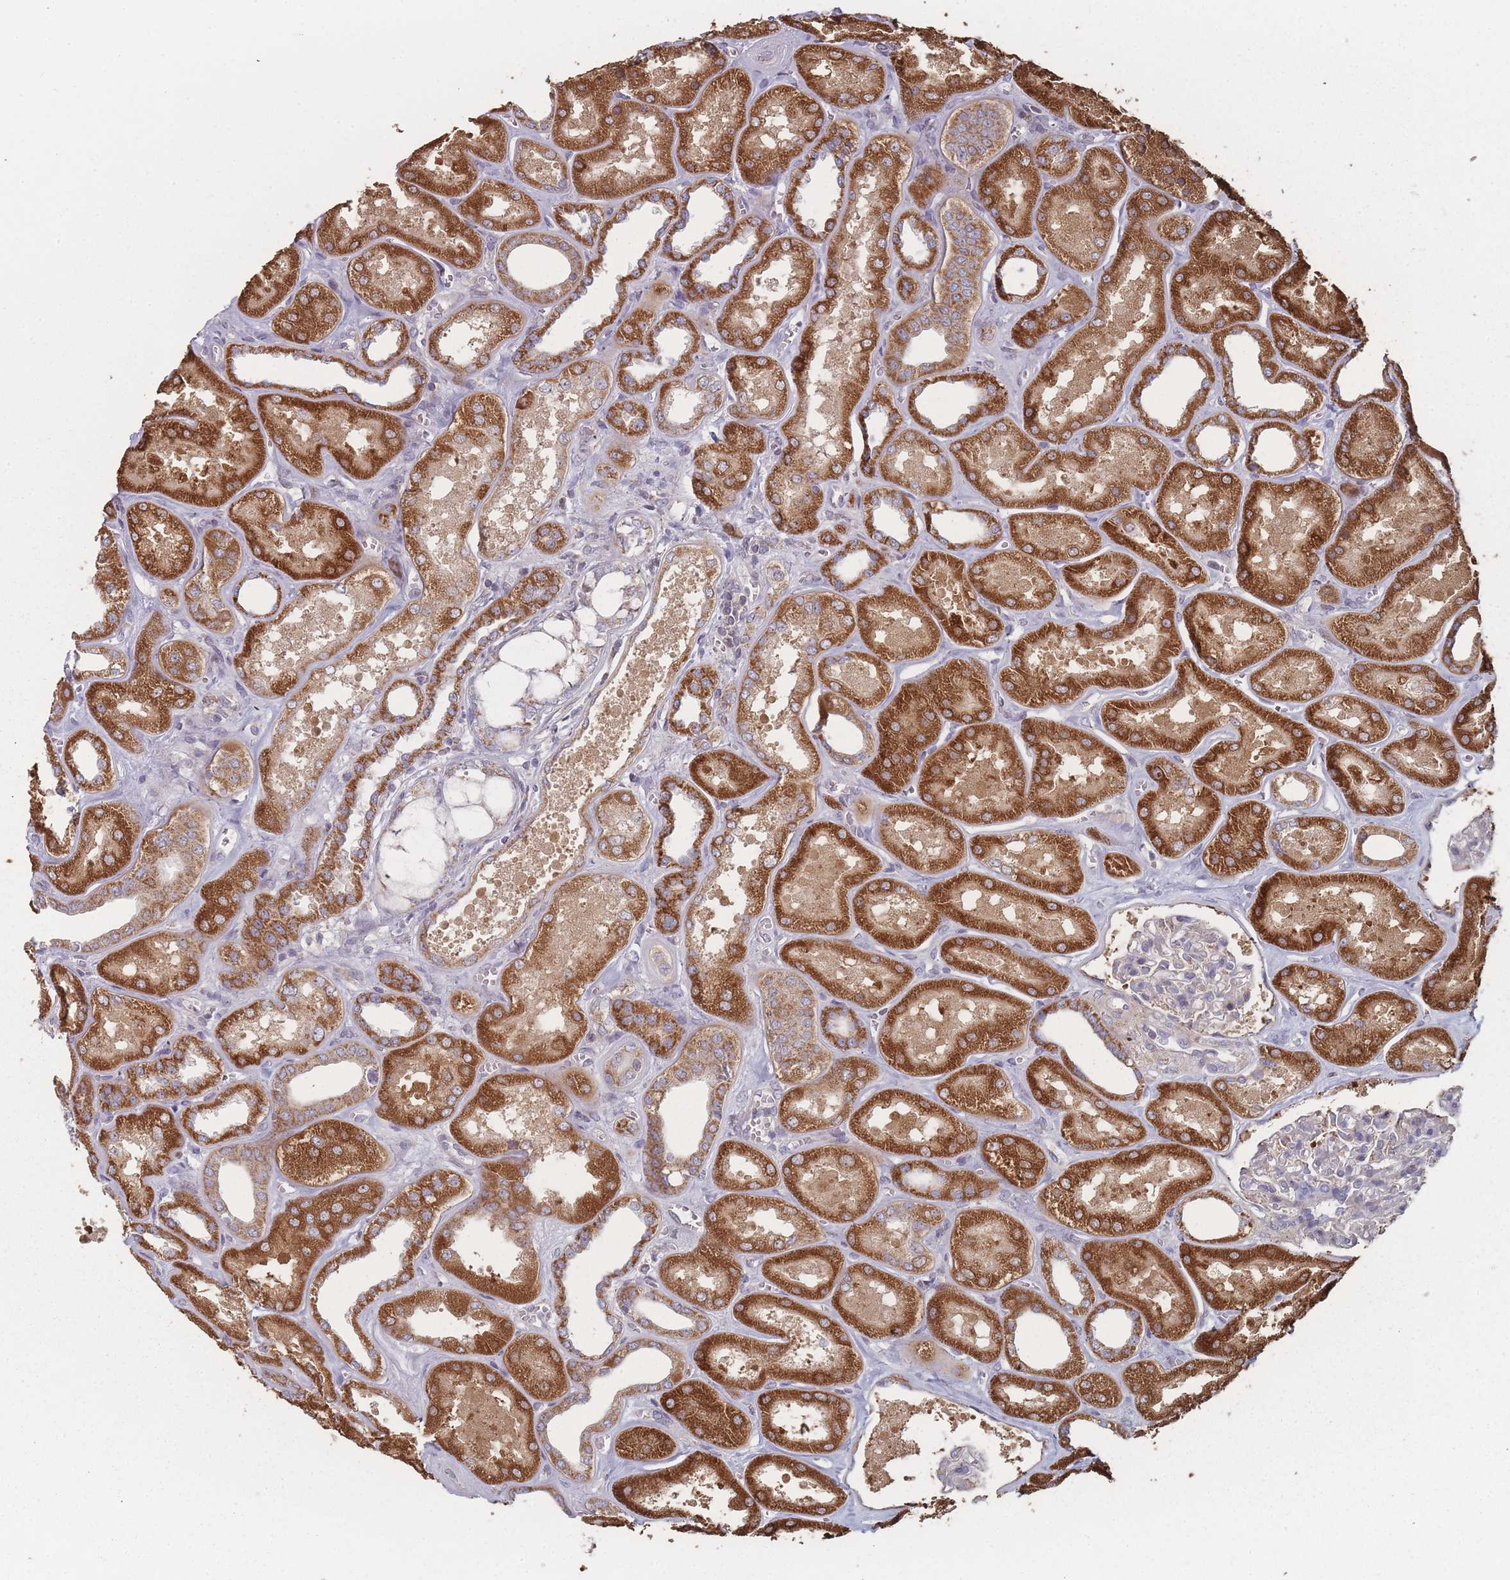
{"staining": {"intensity": "negative", "quantity": "none", "location": "none"}, "tissue": "kidney", "cell_type": "Cells in glomeruli", "image_type": "normal", "snomed": [{"axis": "morphology", "description": "Normal tissue, NOS"}, {"axis": "morphology", "description": "Adenocarcinoma, NOS"}, {"axis": "topography", "description": "Kidney"}], "caption": "An immunohistochemistry histopathology image of unremarkable kidney is shown. There is no staining in cells in glomeruli of kidney.", "gene": "PSMB3", "patient": {"sex": "female", "age": 68}}